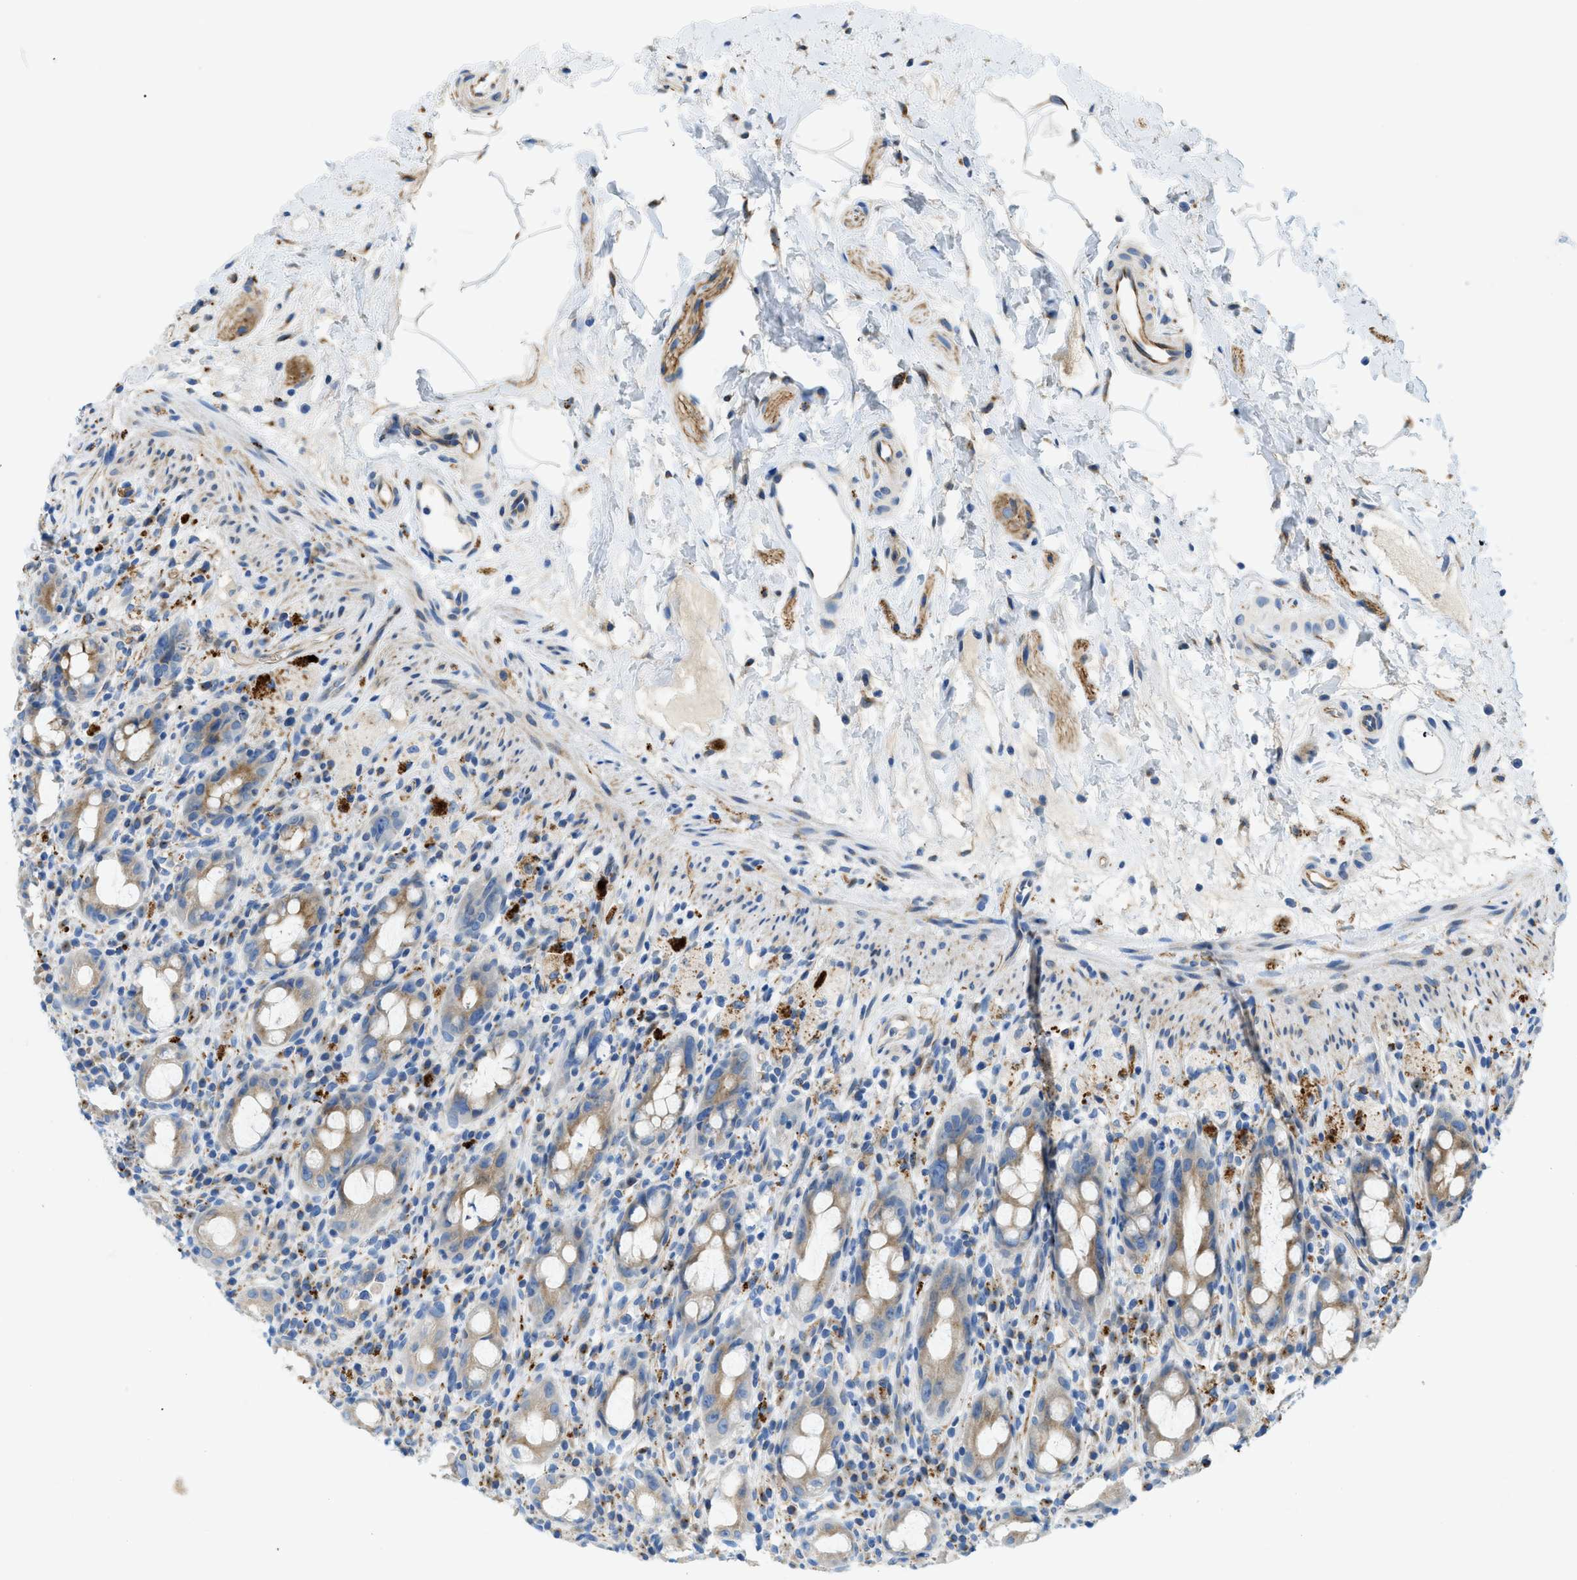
{"staining": {"intensity": "moderate", "quantity": "25%-75%", "location": "cytoplasmic/membranous"}, "tissue": "rectum", "cell_type": "Glandular cells", "image_type": "normal", "snomed": [{"axis": "morphology", "description": "Normal tissue, NOS"}, {"axis": "topography", "description": "Rectum"}], "caption": "Immunohistochemical staining of benign rectum reveals 25%-75% levels of moderate cytoplasmic/membranous protein positivity in about 25%-75% of glandular cells. (DAB (3,3'-diaminobenzidine) IHC, brown staining for protein, blue staining for nuclei).", "gene": "TMEM248", "patient": {"sex": "male", "age": 44}}